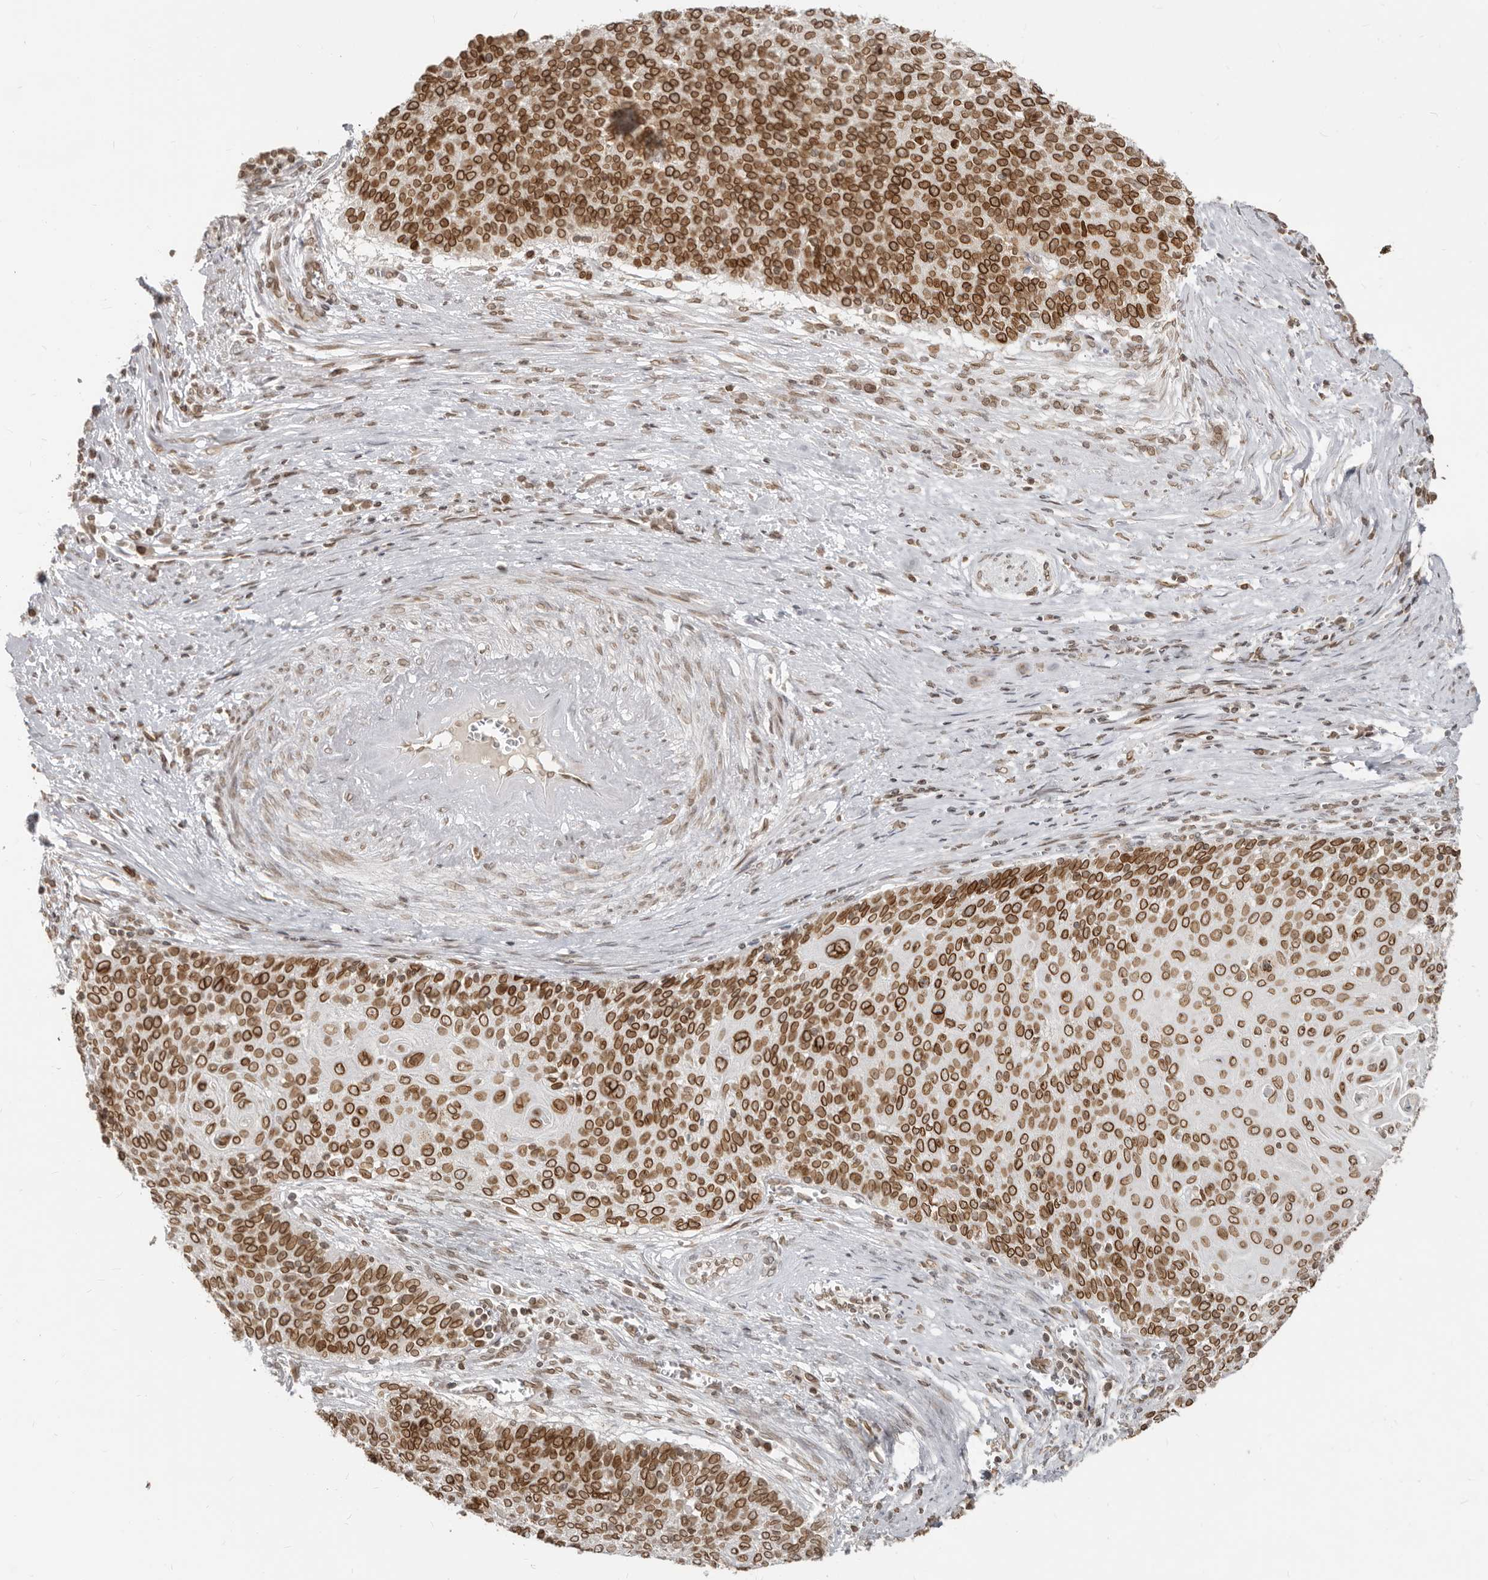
{"staining": {"intensity": "strong", "quantity": ">75%", "location": "cytoplasmic/membranous,nuclear"}, "tissue": "cervical cancer", "cell_type": "Tumor cells", "image_type": "cancer", "snomed": [{"axis": "morphology", "description": "Squamous cell carcinoma, NOS"}, {"axis": "topography", "description": "Cervix"}], "caption": "Protein expression analysis of squamous cell carcinoma (cervical) shows strong cytoplasmic/membranous and nuclear expression in about >75% of tumor cells. (Stains: DAB in brown, nuclei in blue, Microscopy: brightfield microscopy at high magnification).", "gene": "NUP153", "patient": {"sex": "female", "age": 39}}